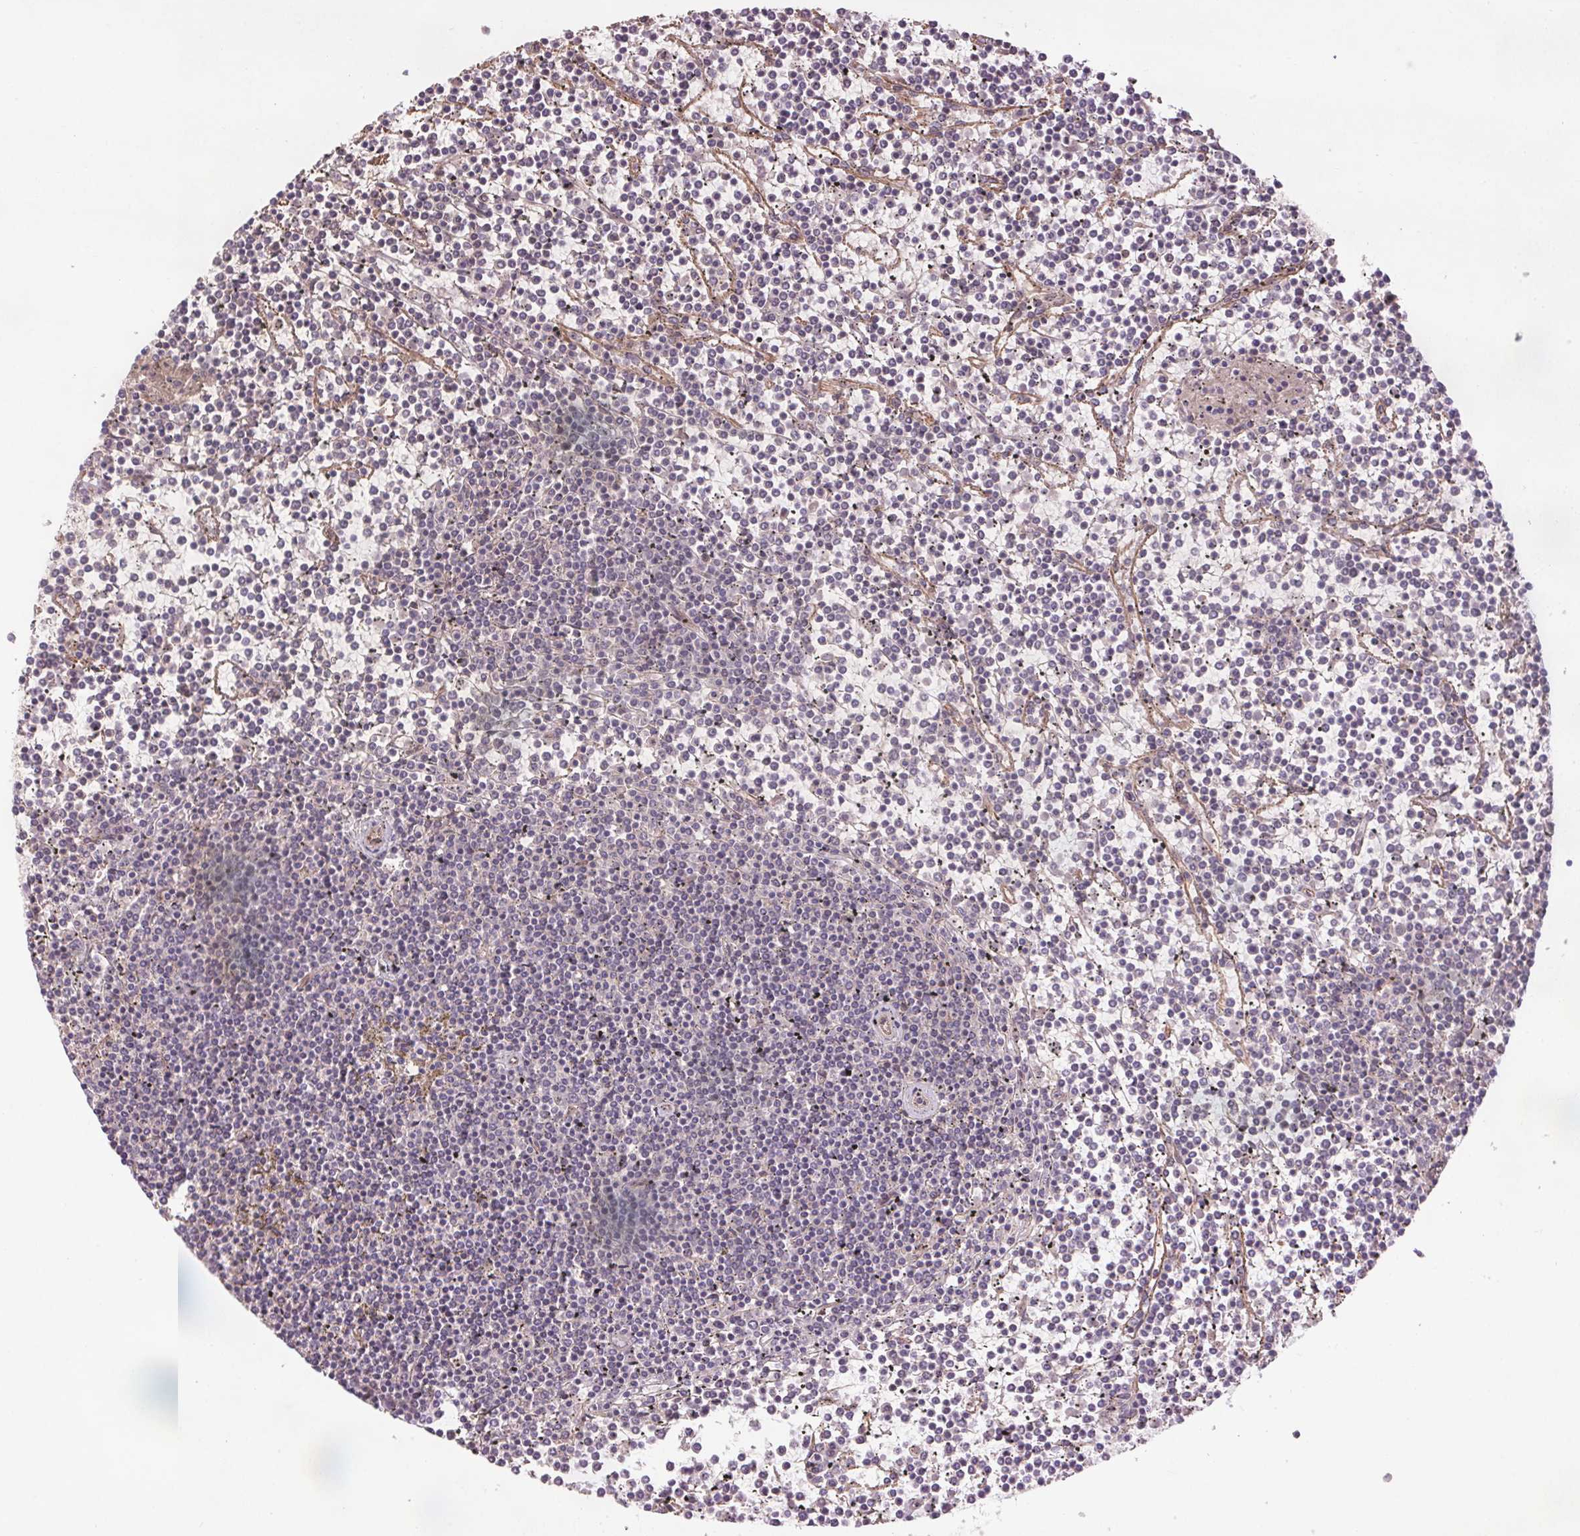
{"staining": {"intensity": "negative", "quantity": "none", "location": "none"}, "tissue": "lymphoma", "cell_type": "Tumor cells", "image_type": "cancer", "snomed": [{"axis": "morphology", "description": "Malignant lymphoma, non-Hodgkin's type, Low grade"}, {"axis": "topography", "description": "Spleen"}], "caption": "This is an IHC histopathology image of human malignant lymphoma, non-Hodgkin's type (low-grade). There is no positivity in tumor cells.", "gene": "CCSER1", "patient": {"sex": "female", "age": 19}}